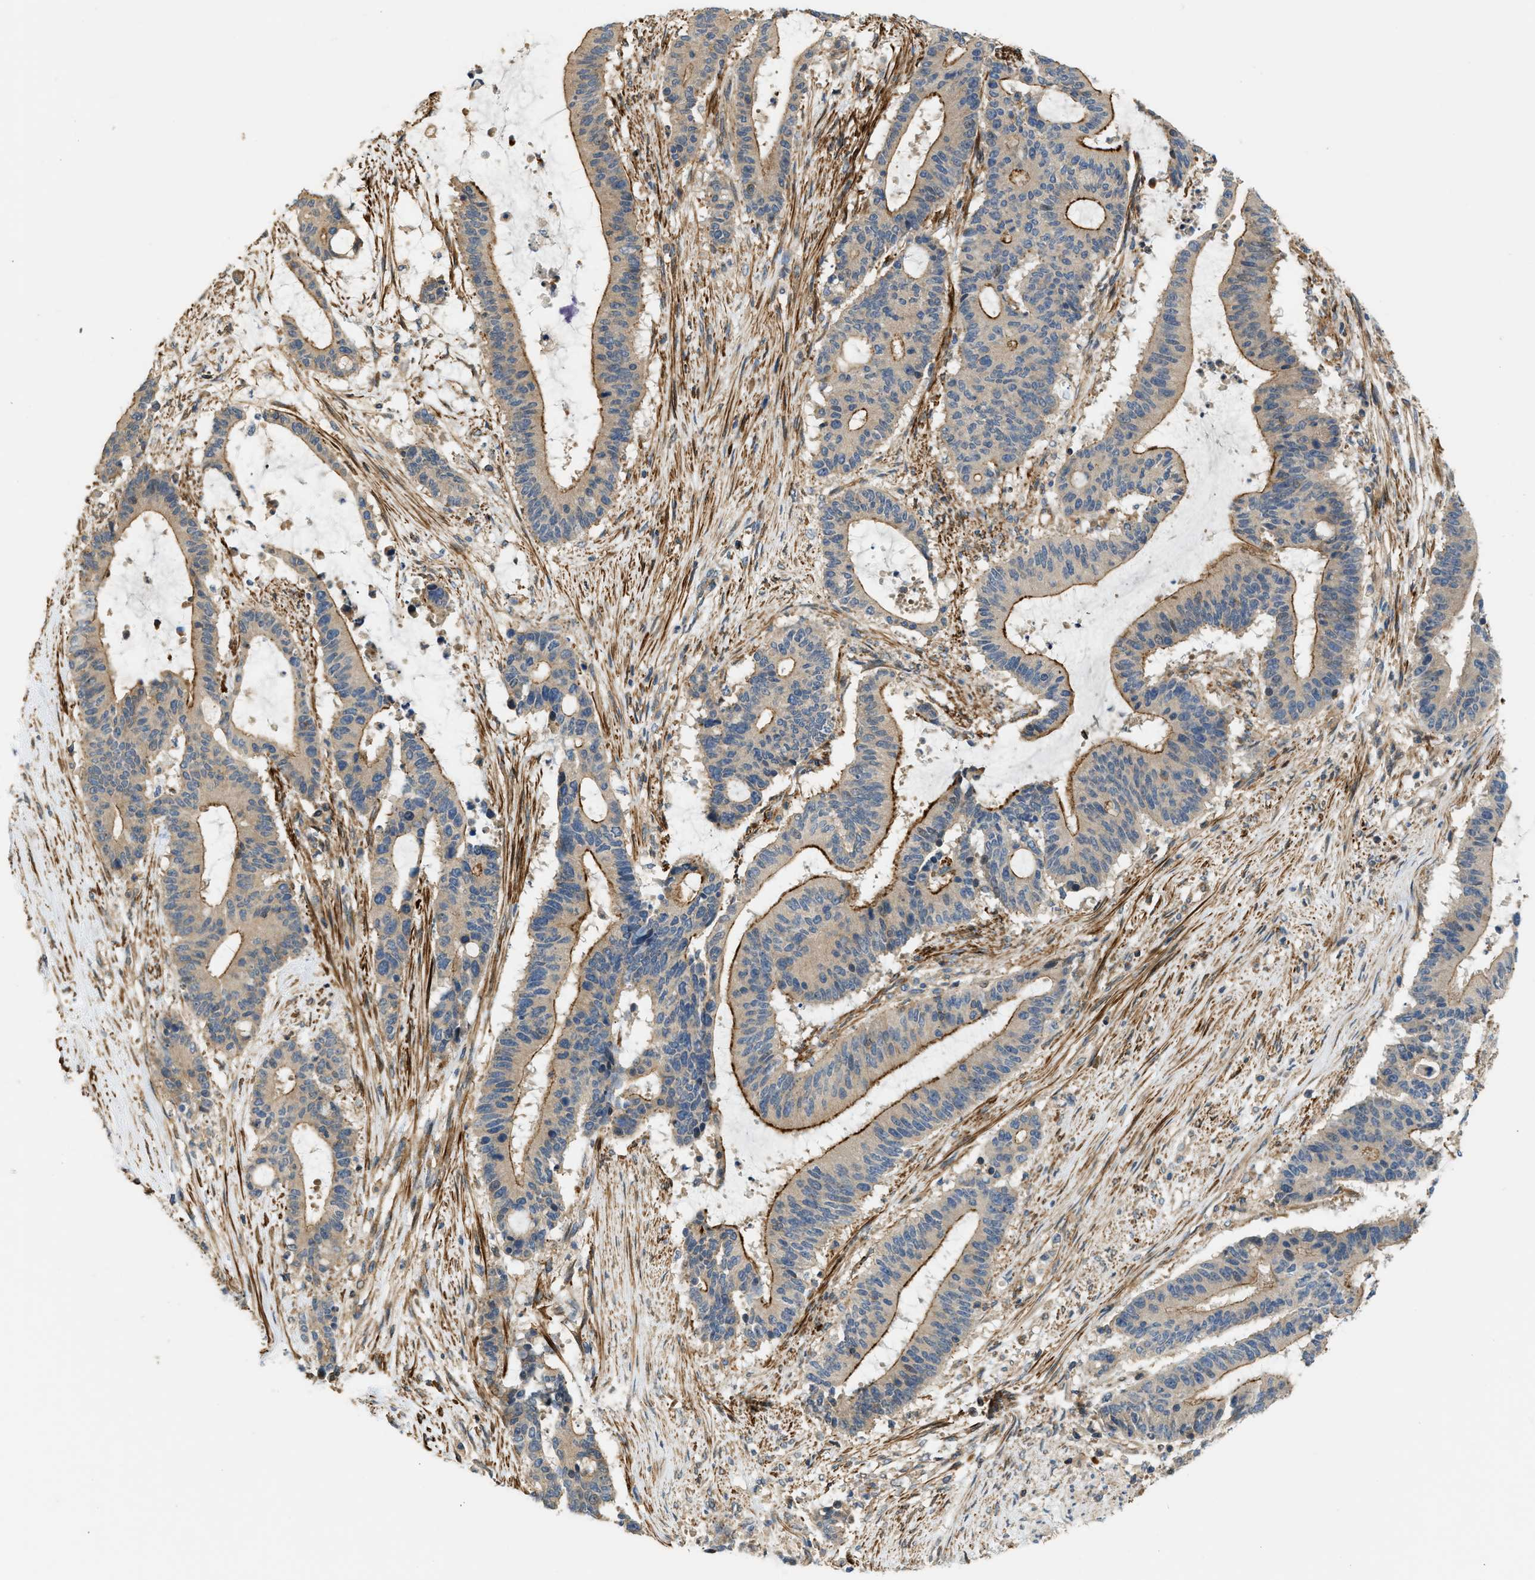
{"staining": {"intensity": "strong", "quantity": ">75%", "location": "cytoplasmic/membranous"}, "tissue": "liver cancer", "cell_type": "Tumor cells", "image_type": "cancer", "snomed": [{"axis": "morphology", "description": "Cholangiocarcinoma"}, {"axis": "topography", "description": "Liver"}], "caption": "The immunohistochemical stain labels strong cytoplasmic/membranous staining in tumor cells of liver cancer tissue.", "gene": "BTN3A2", "patient": {"sex": "female", "age": 73}}